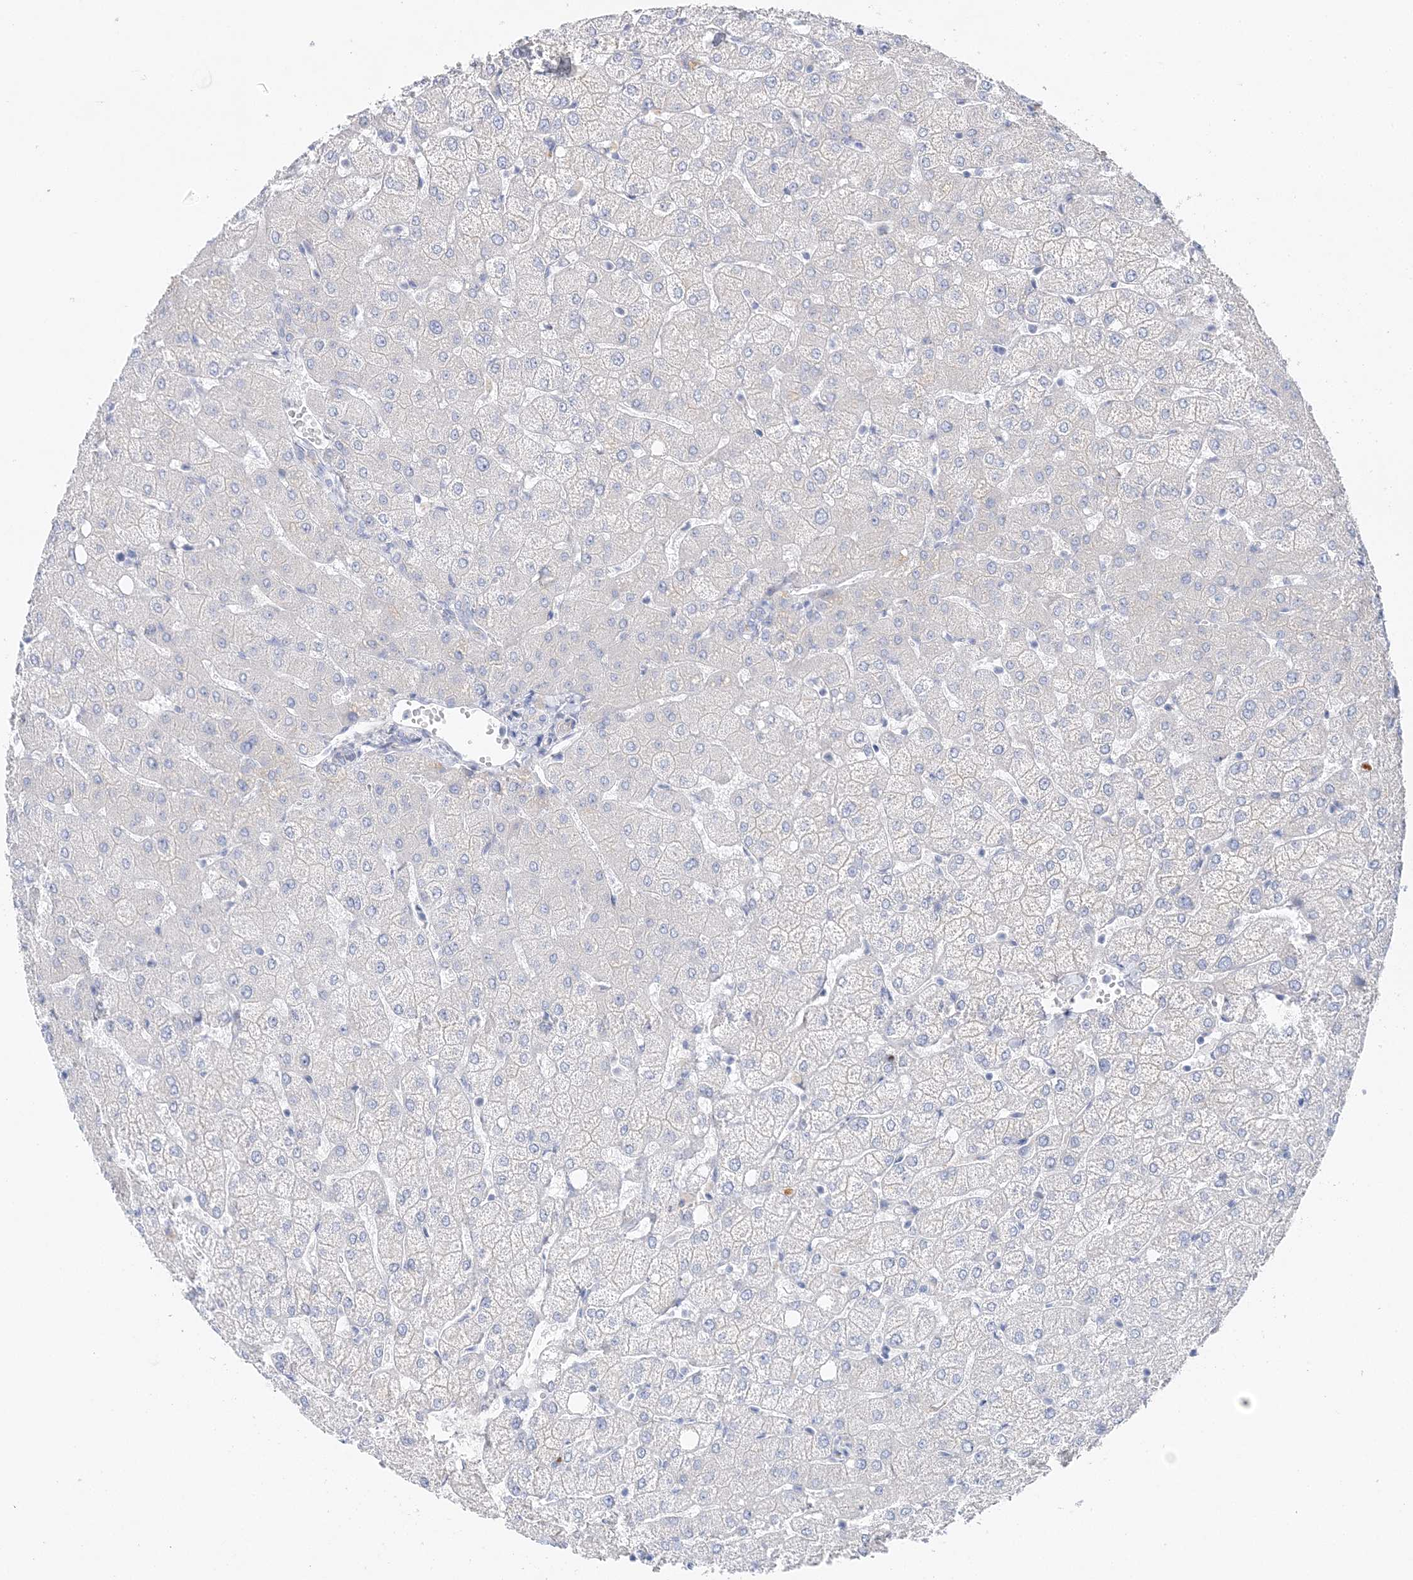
{"staining": {"intensity": "negative", "quantity": "none", "location": "none"}, "tissue": "liver", "cell_type": "Cholangiocytes", "image_type": "normal", "snomed": [{"axis": "morphology", "description": "Normal tissue, NOS"}, {"axis": "topography", "description": "Liver"}], "caption": "Human liver stained for a protein using immunohistochemistry (IHC) exhibits no positivity in cholangiocytes.", "gene": "SLC5A6", "patient": {"sex": "female", "age": 54}}